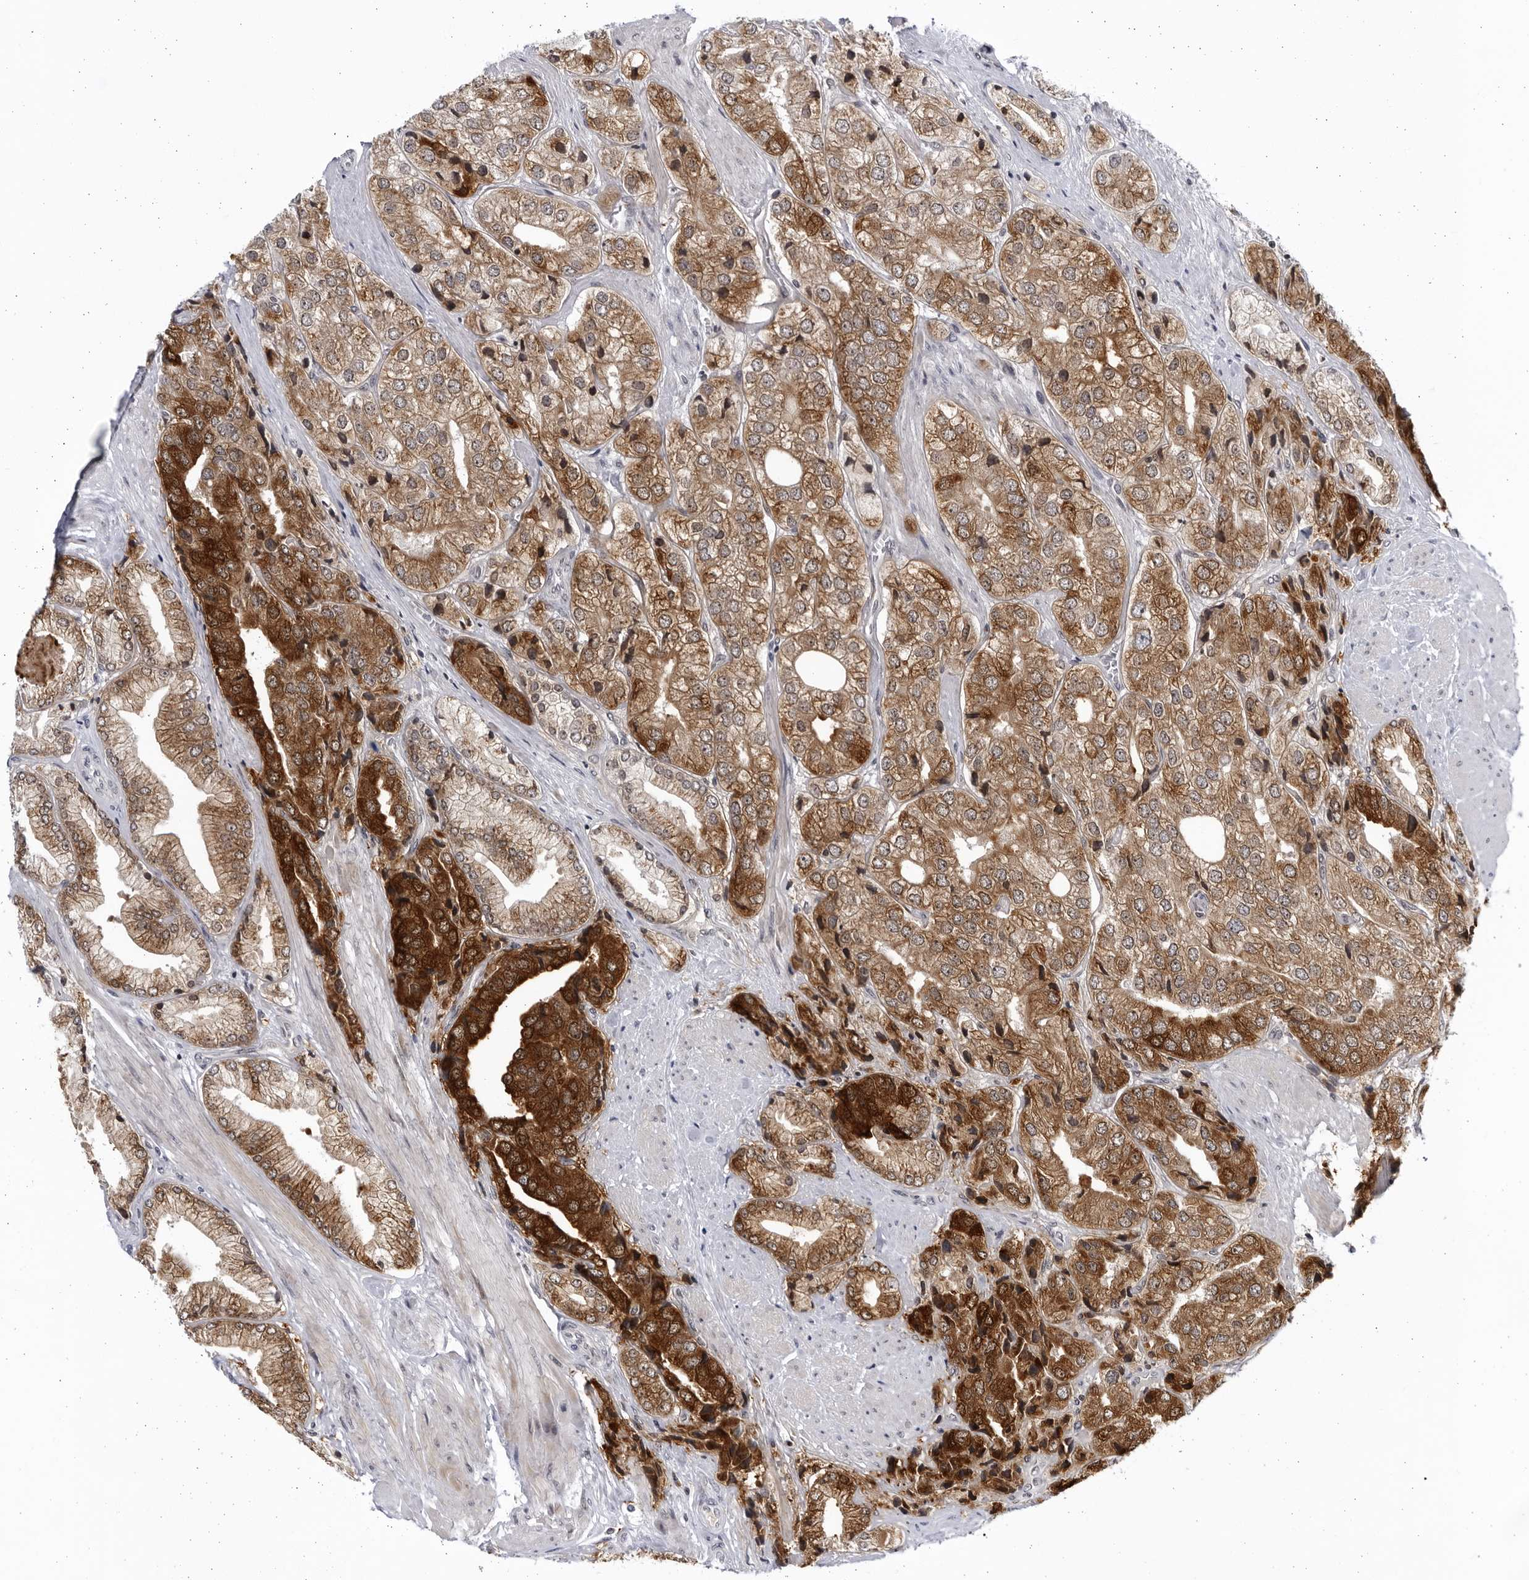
{"staining": {"intensity": "strong", "quantity": ">75%", "location": "cytoplasmic/membranous"}, "tissue": "prostate cancer", "cell_type": "Tumor cells", "image_type": "cancer", "snomed": [{"axis": "morphology", "description": "Adenocarcinoma, High grade"}, {"axis": "topography", "description": "Prostate"}], "caption": "Brown immunohistochemical staining in prostate cancer (high-grade adenocarcinoma) demonstrates strong cytoplasmic/membranous expression in approximately >75% of tumor cells.", "gene": "SLC25A22", "patient": {"sex": "male", "age": 50}}